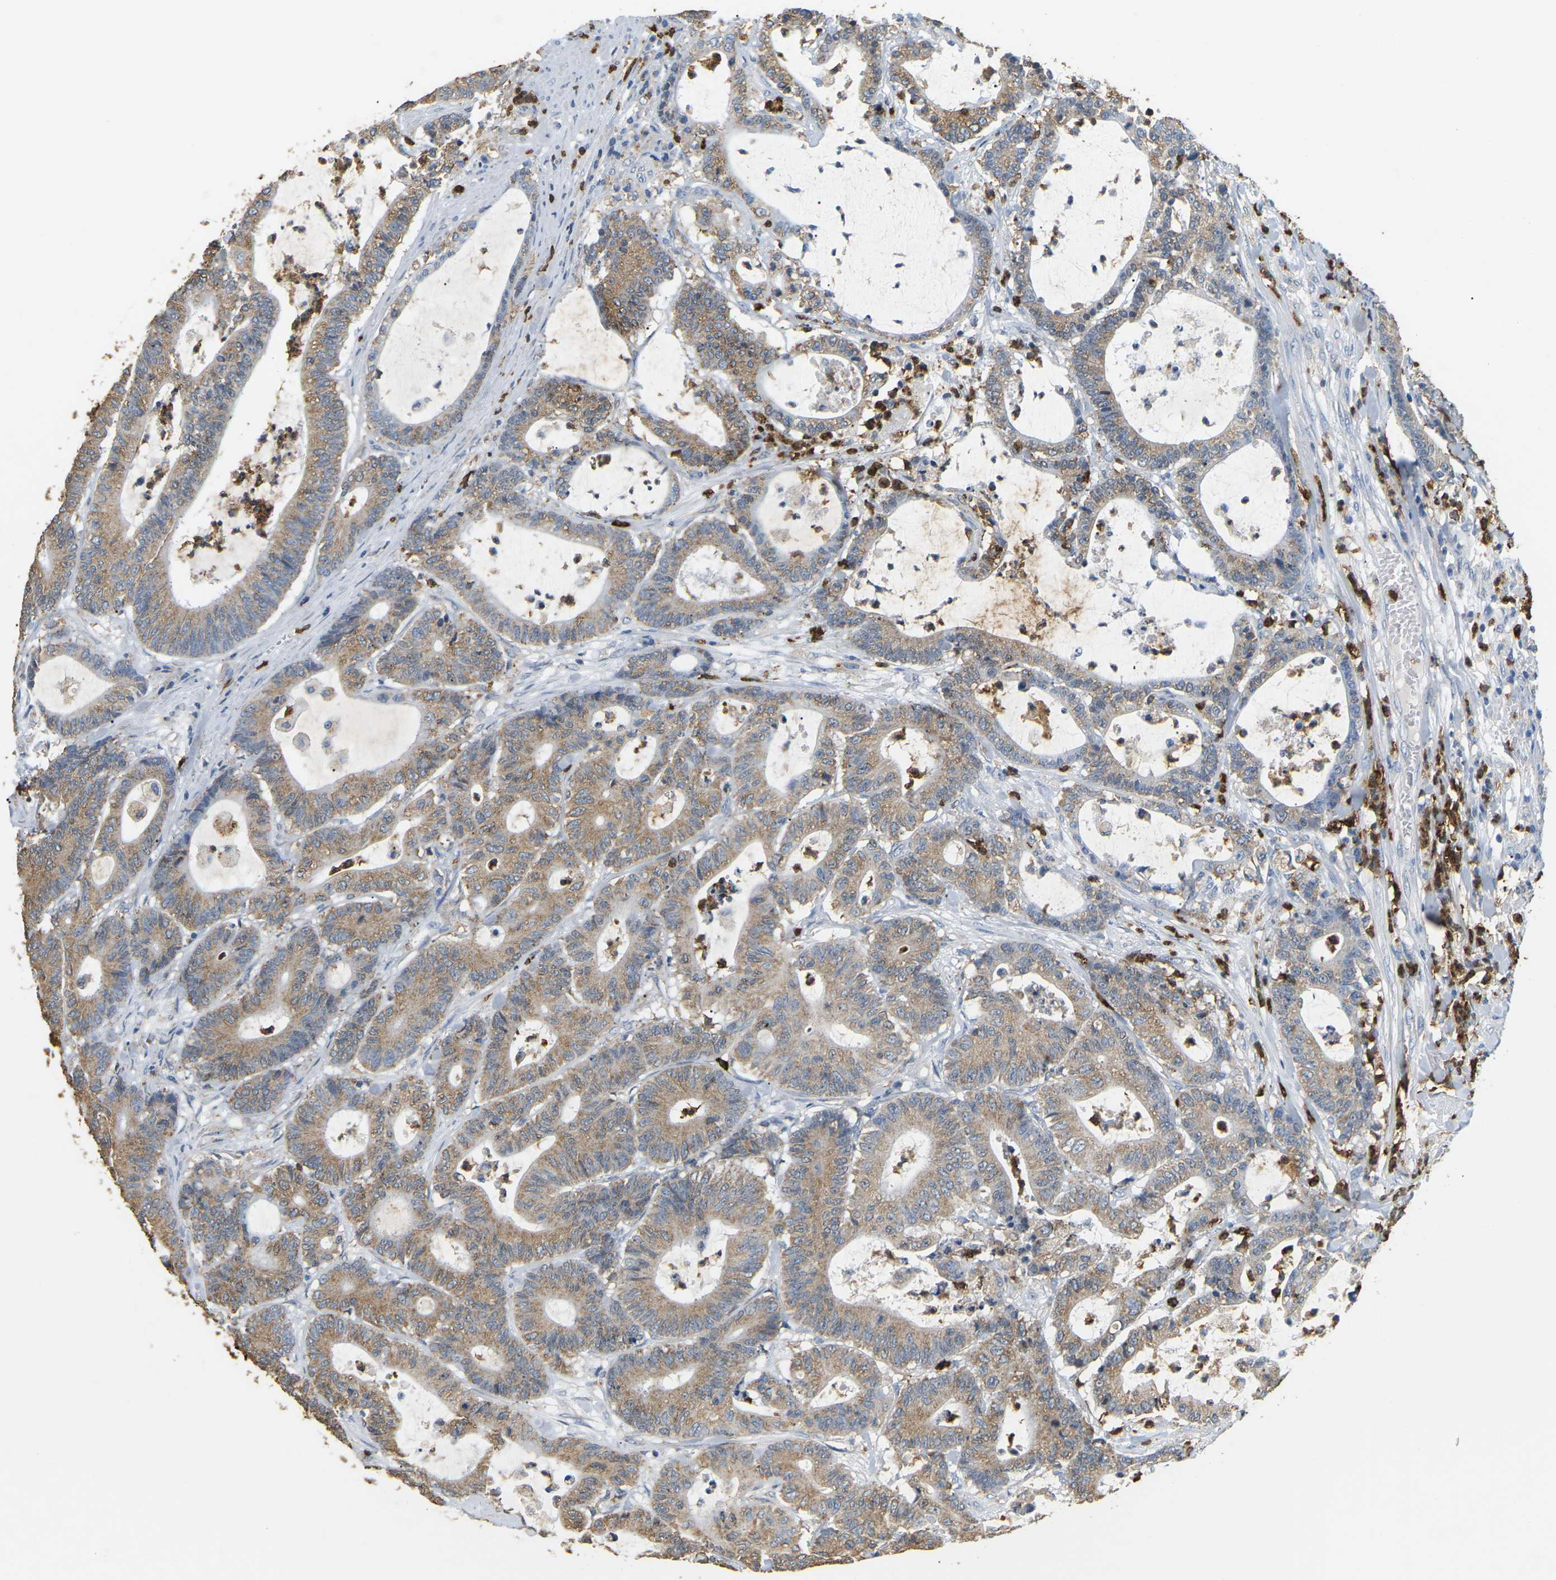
{"staining": {"intensity": "weak", "quantity": "25%-75%", "location": "cytoplasmic/membranous"}, "tissue": "colorectal cancer", "cell_type": "Tumor cells", "image_type": "cancer", "snomed": [{"axis": "morphology", "description": "Adenocarcinoma, NOS"}, {"axis": "topography", "description": "Colon"}], "caption": "Weak cytoplasmic/membranous staining is seen in approximately 25%-75% of tumor cells in colorectal adenocarcinoma.", "gene": "ADM", "patient": {"sex": "female", "age": 84}}